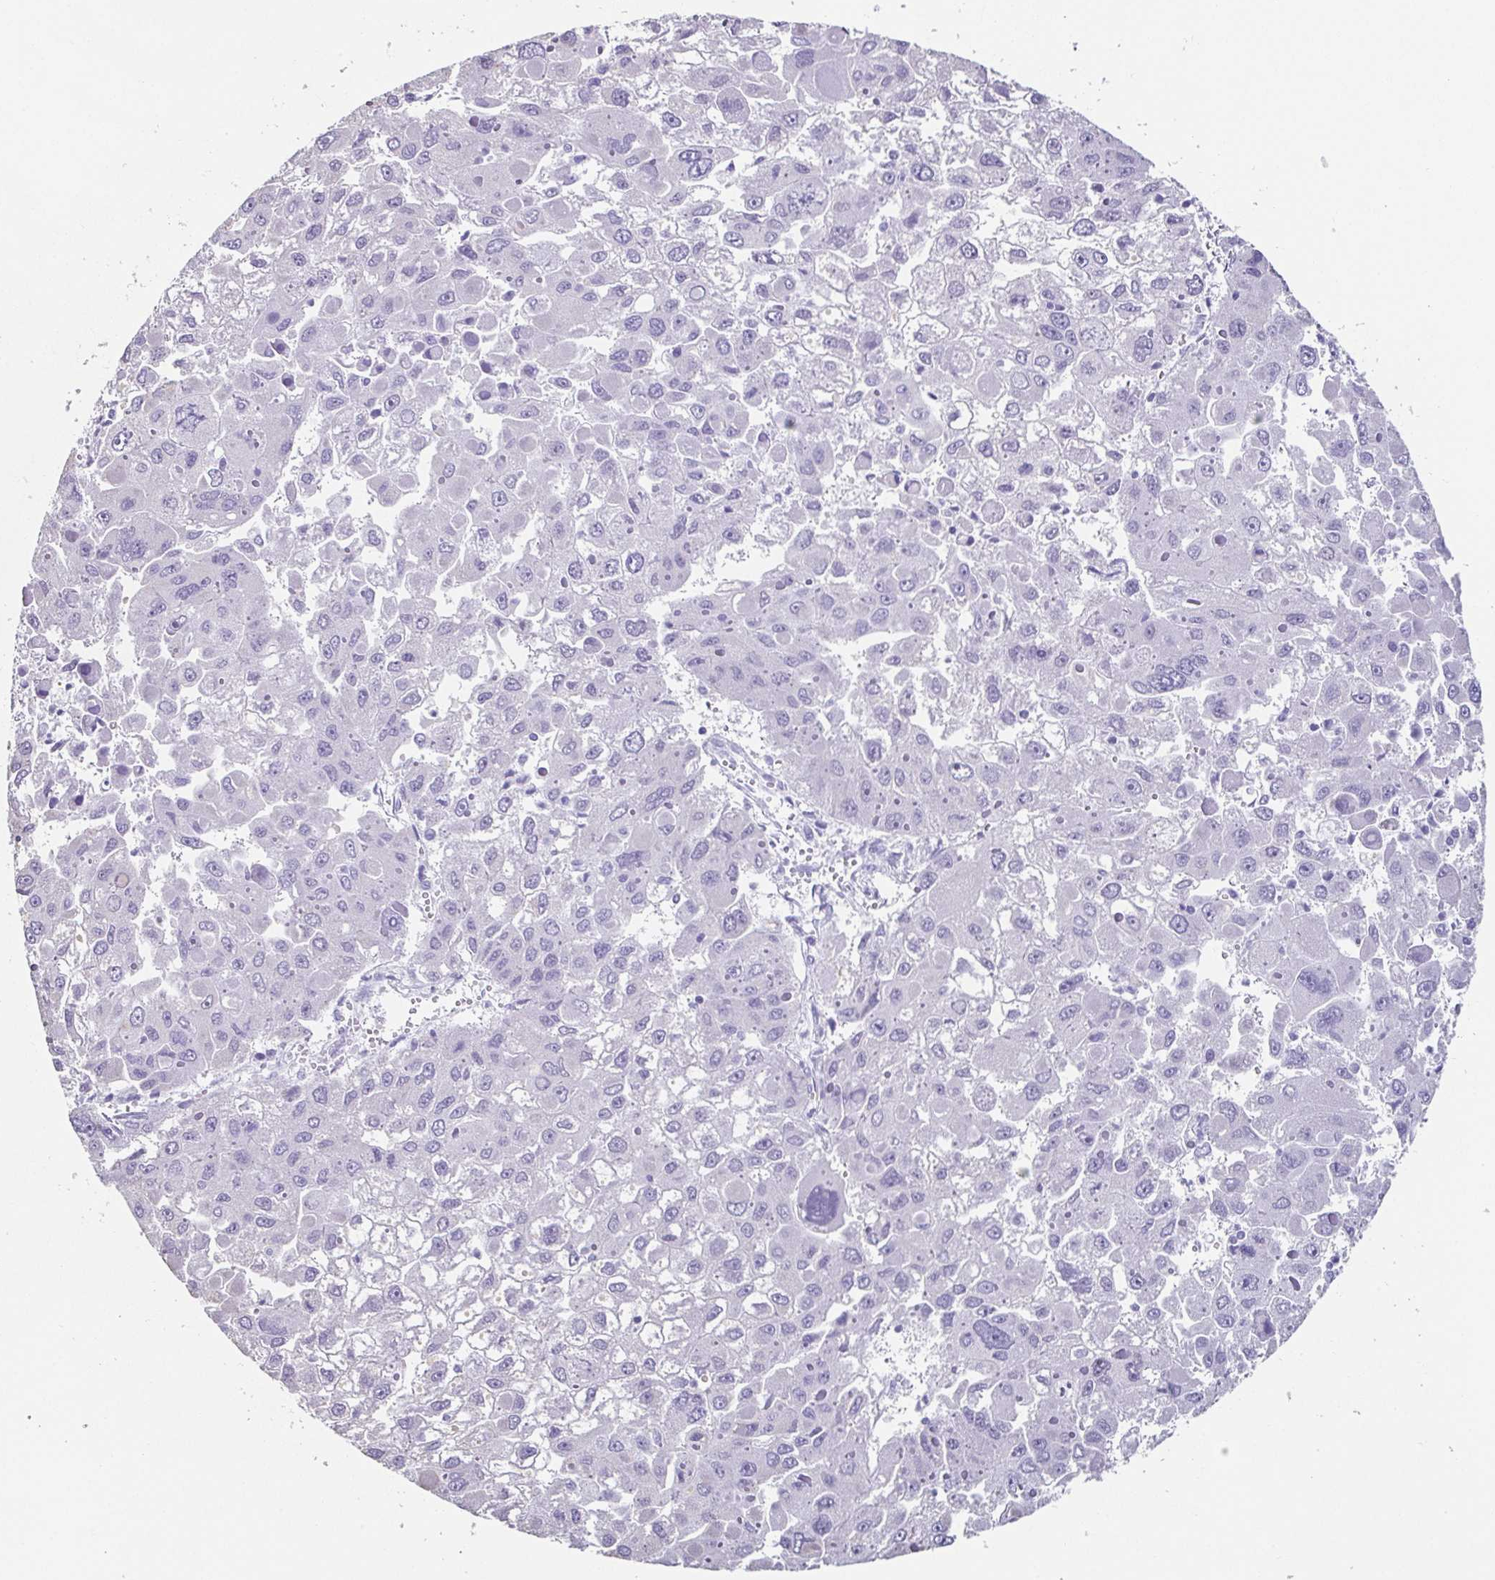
{"staining": {"intensity": "negative", "quantity": "none", "location": "none"}, "tissue": "liver cancer", "cell_type": "Tumor cells", "image_type": "cancer", "snomed": [{"axis": "morphology", "description": "Carcinoma, Hepatocellular, NOS"}, {"axis": "topography", "description": "Liver"}], "caption": "This is an IHC photomicrograph of human liver cancer. There is no positivity in tumor cells.", "gene": "ESX1", "patient": {"sex": "female", "age": 41}}